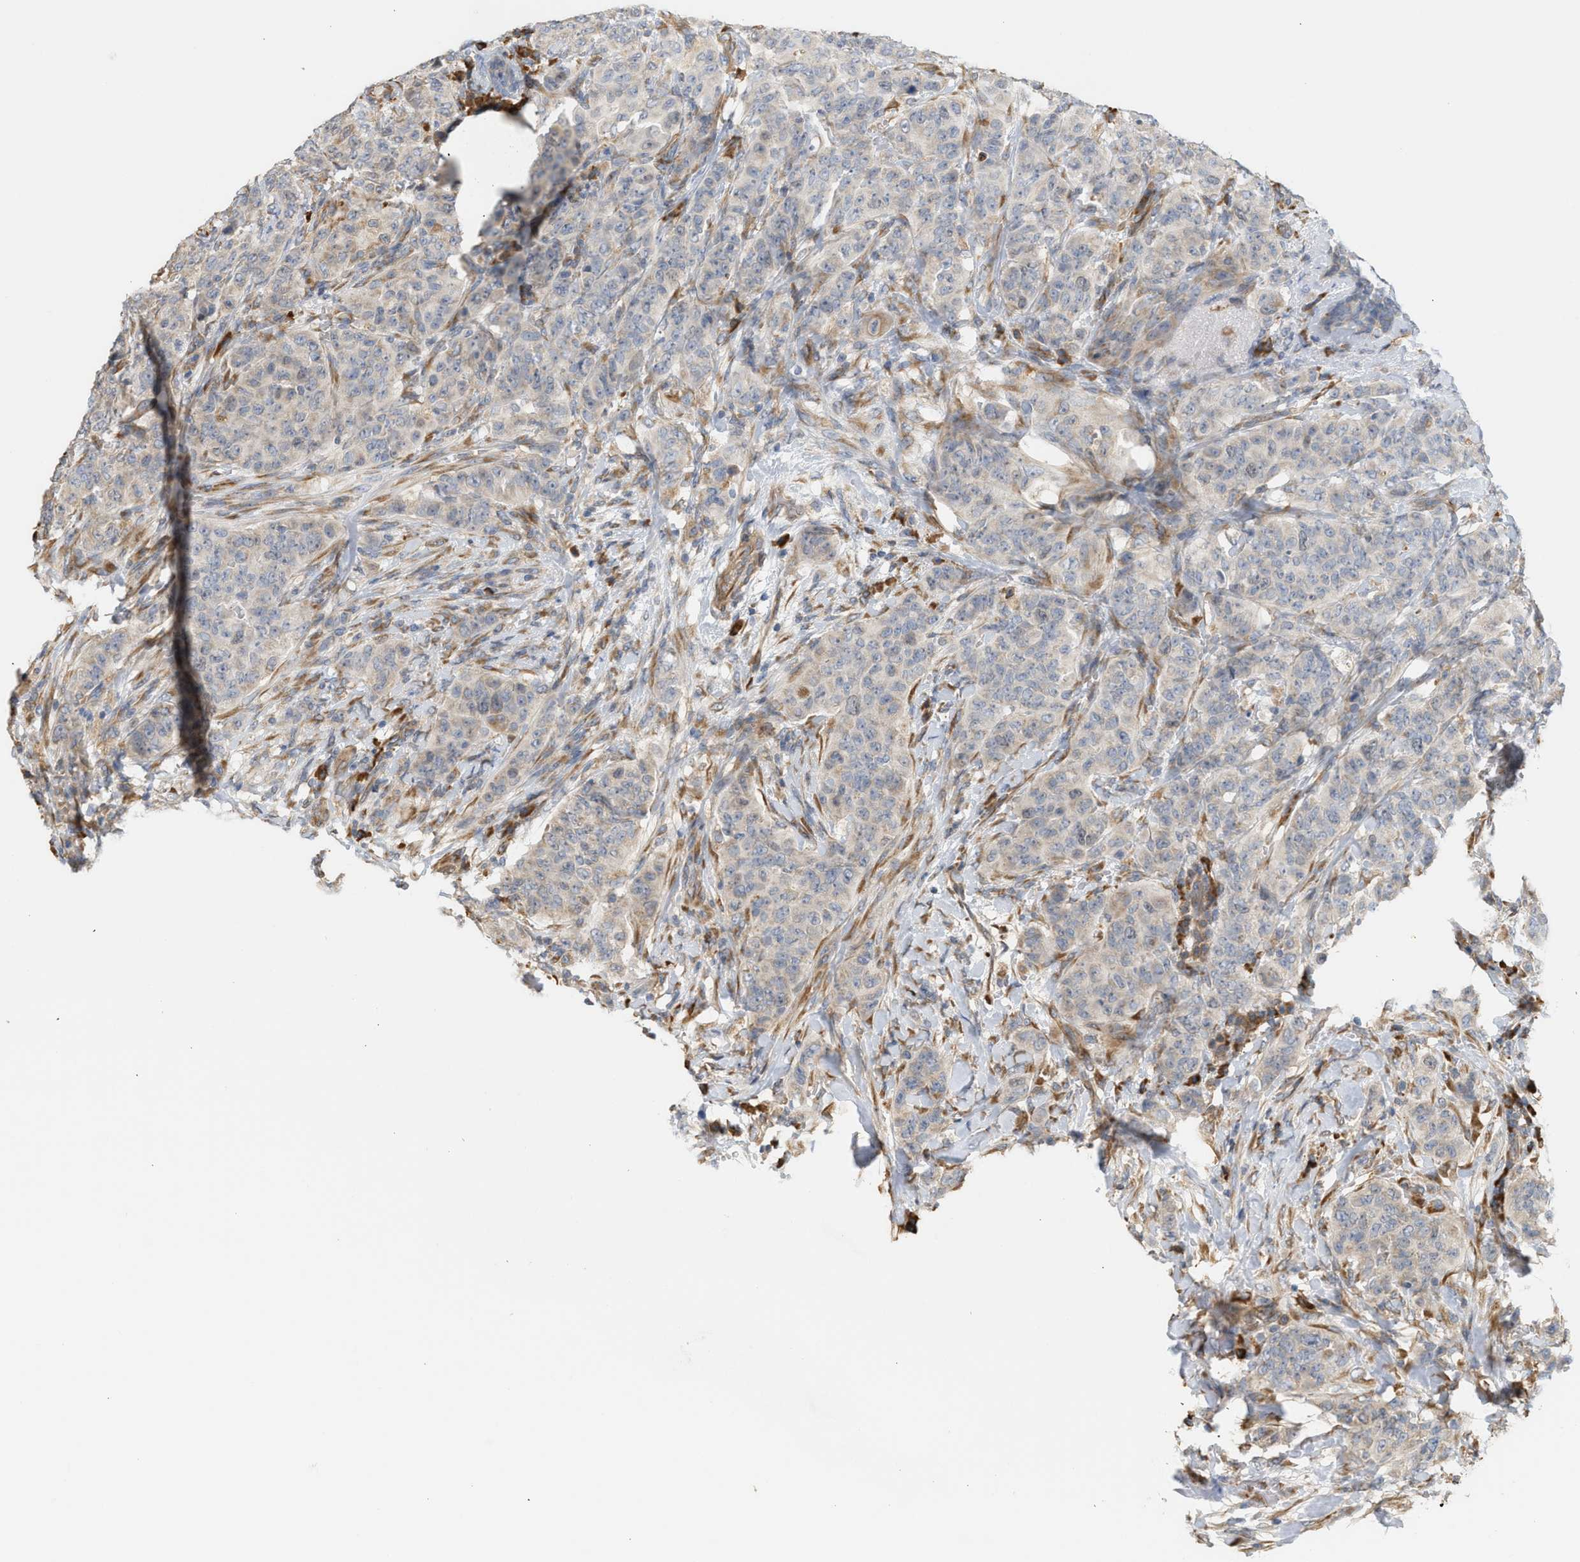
{"staining": {"intensity": "weak", "quantity": "<25%", "location": "cytoplasmic/membranous"}, "tissue": "breast cancer", "cell_type": "Tumor cells", "image_type": "cancer", "snomed": [{"axis": "morphology", "description": "Normal tissue, NOS"}, {"axis": "morphology", "description": "Duct carcinoma"}, {"axis": "topography", "description": "Breast"}], "caption": "Tumor cells show no significant protein staining in breast cancer.", "gene": "SVOP", "patient": {"sex": "female", "age": 40}}